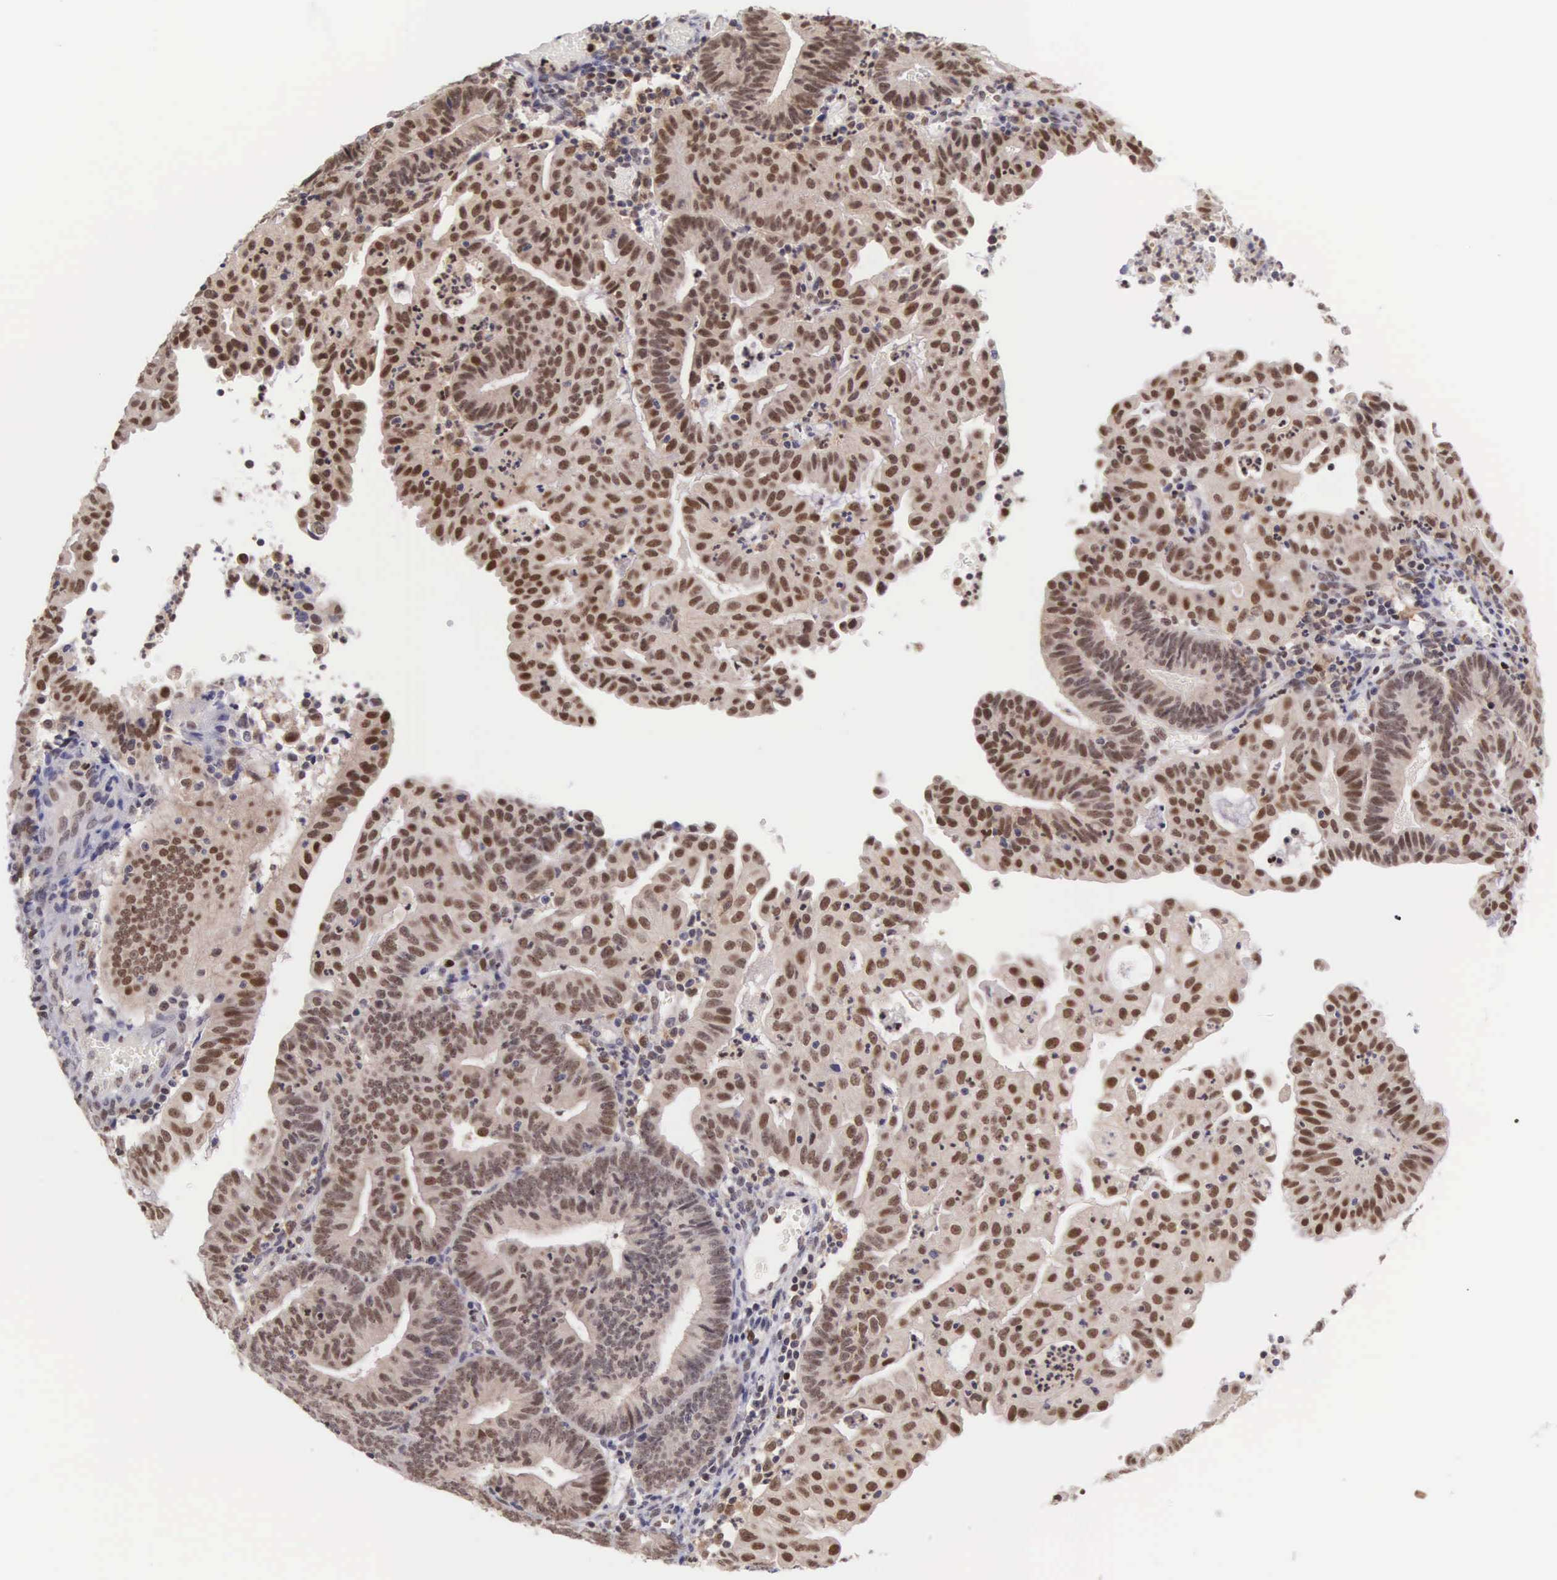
{"staining": {"intensity": "moderate", "quantity": "25%-75%", "location": "nuclear"}, "tissue": "endometrial cancer", "cell_type": "Tumor cells", "image_type": "cancer", "snomed": [{"axis": "morphology", "description": "Adenocarcinoma, NOS"}, {"axis": "topography", "description": "Endometrium"}], "caption": "Human endometrial adenocarcinoma stained with a brown dye displays moderate nuclear positive expression in about 25%-75% of tumor cells.", "gene": "GRK3", "patient": {"sex": "female", "age": 60}}